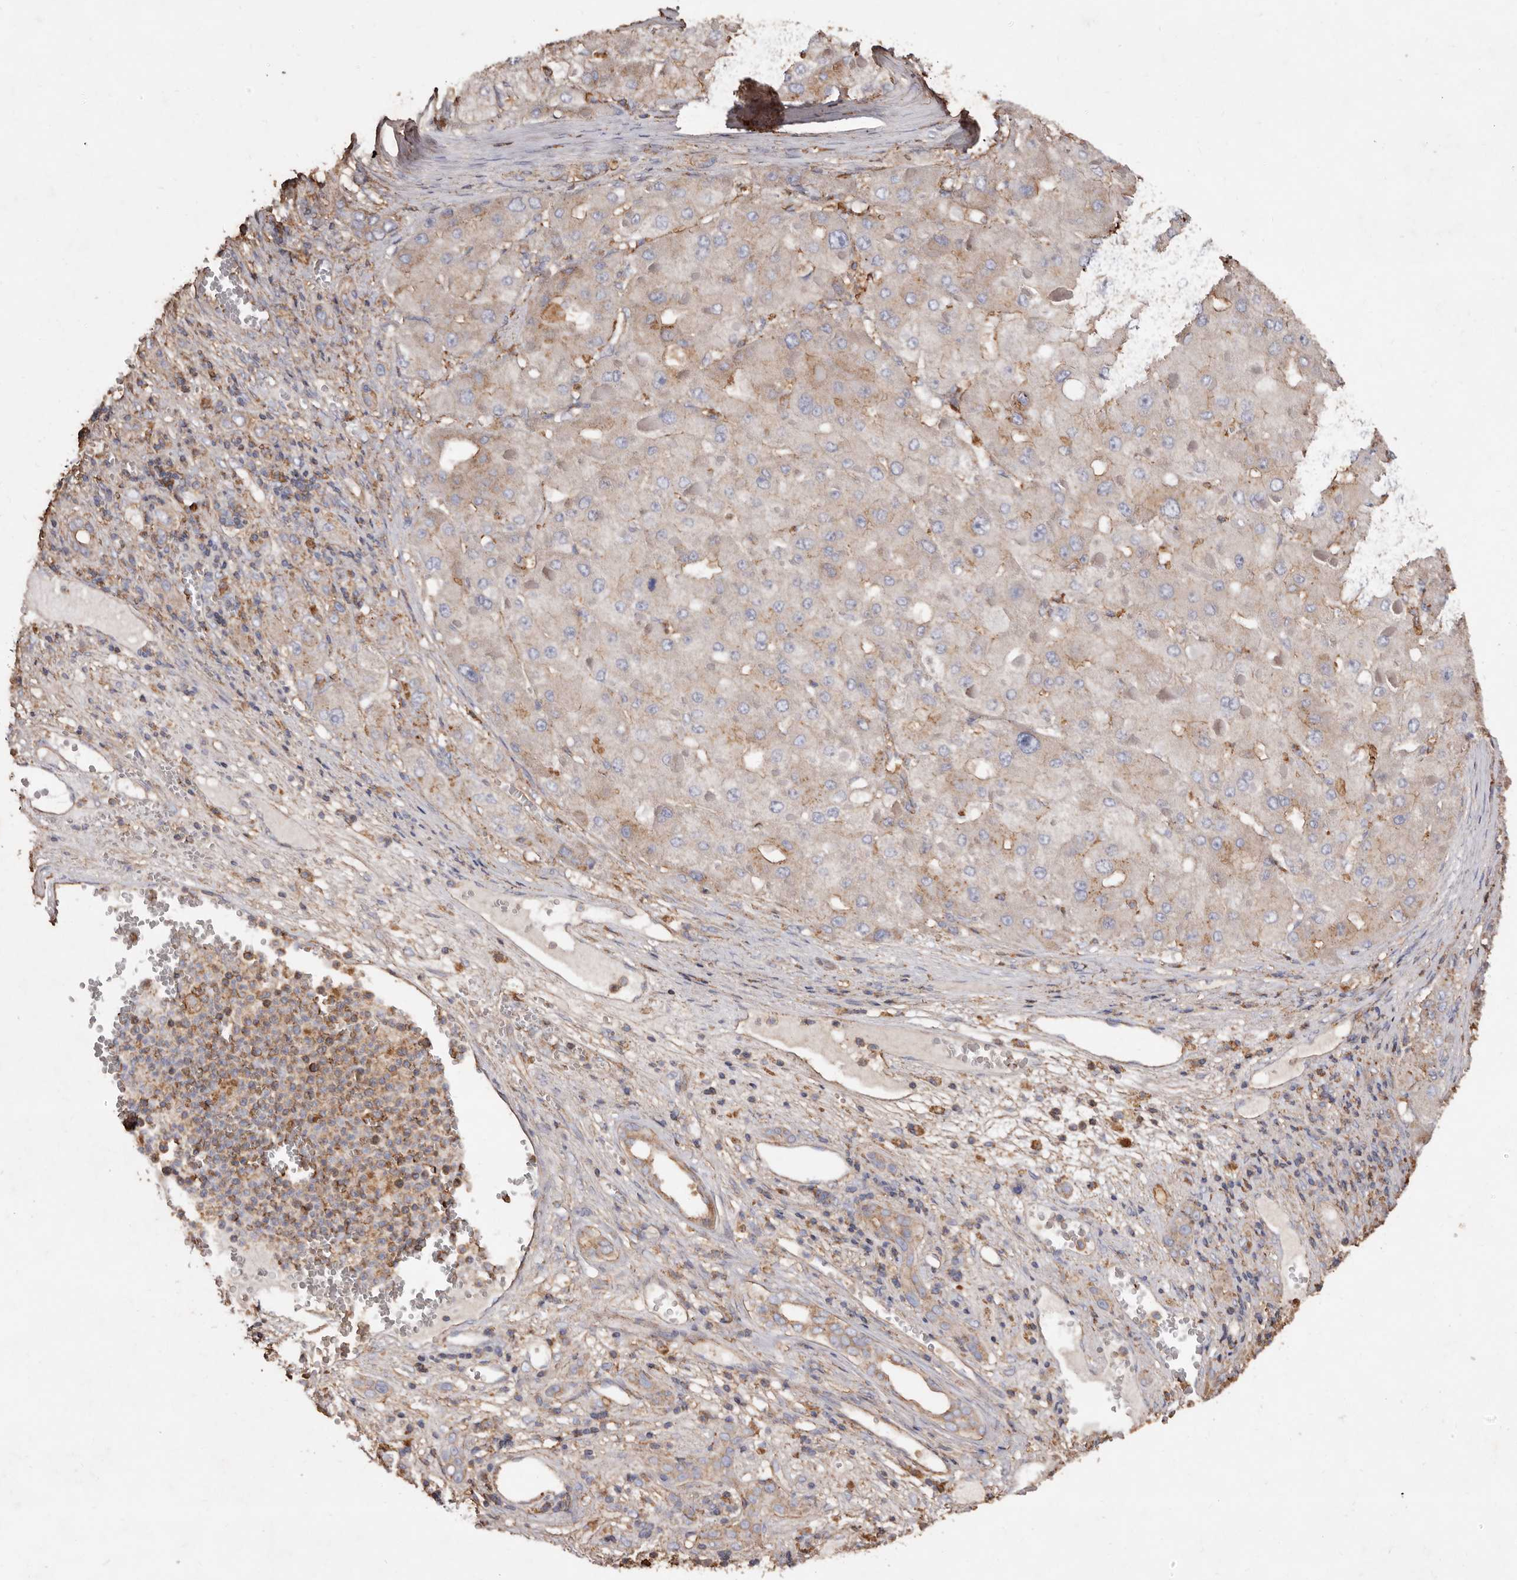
{"staining": {"intensity": "weak", "quantity": "25%-75%", "location": "cytoplasmic/membranous"}, "tissue": "liver cancer", "cell_type": "Tumor cells", "image_type": "cancer", "snomed": [{"axis": "morphology", "description": "Carcinoma, Hepatocellular, NOS"}, {"axis": "topography", "description": "Liver"}], "caption": "Immunohistochemistry photomicrograph of neoplastic tissue: human hepatocellular carcinoma (liver) stained using immunohistochemistry (IHC) reveals low levels of weak protein expression localized specifically in the cytoplasmic/membranous of tumor cells, appearing as a cytoplasmic/membranous brown color.", "gene": "COQ8B", "patient": {"sex": "female", "age": 73}}